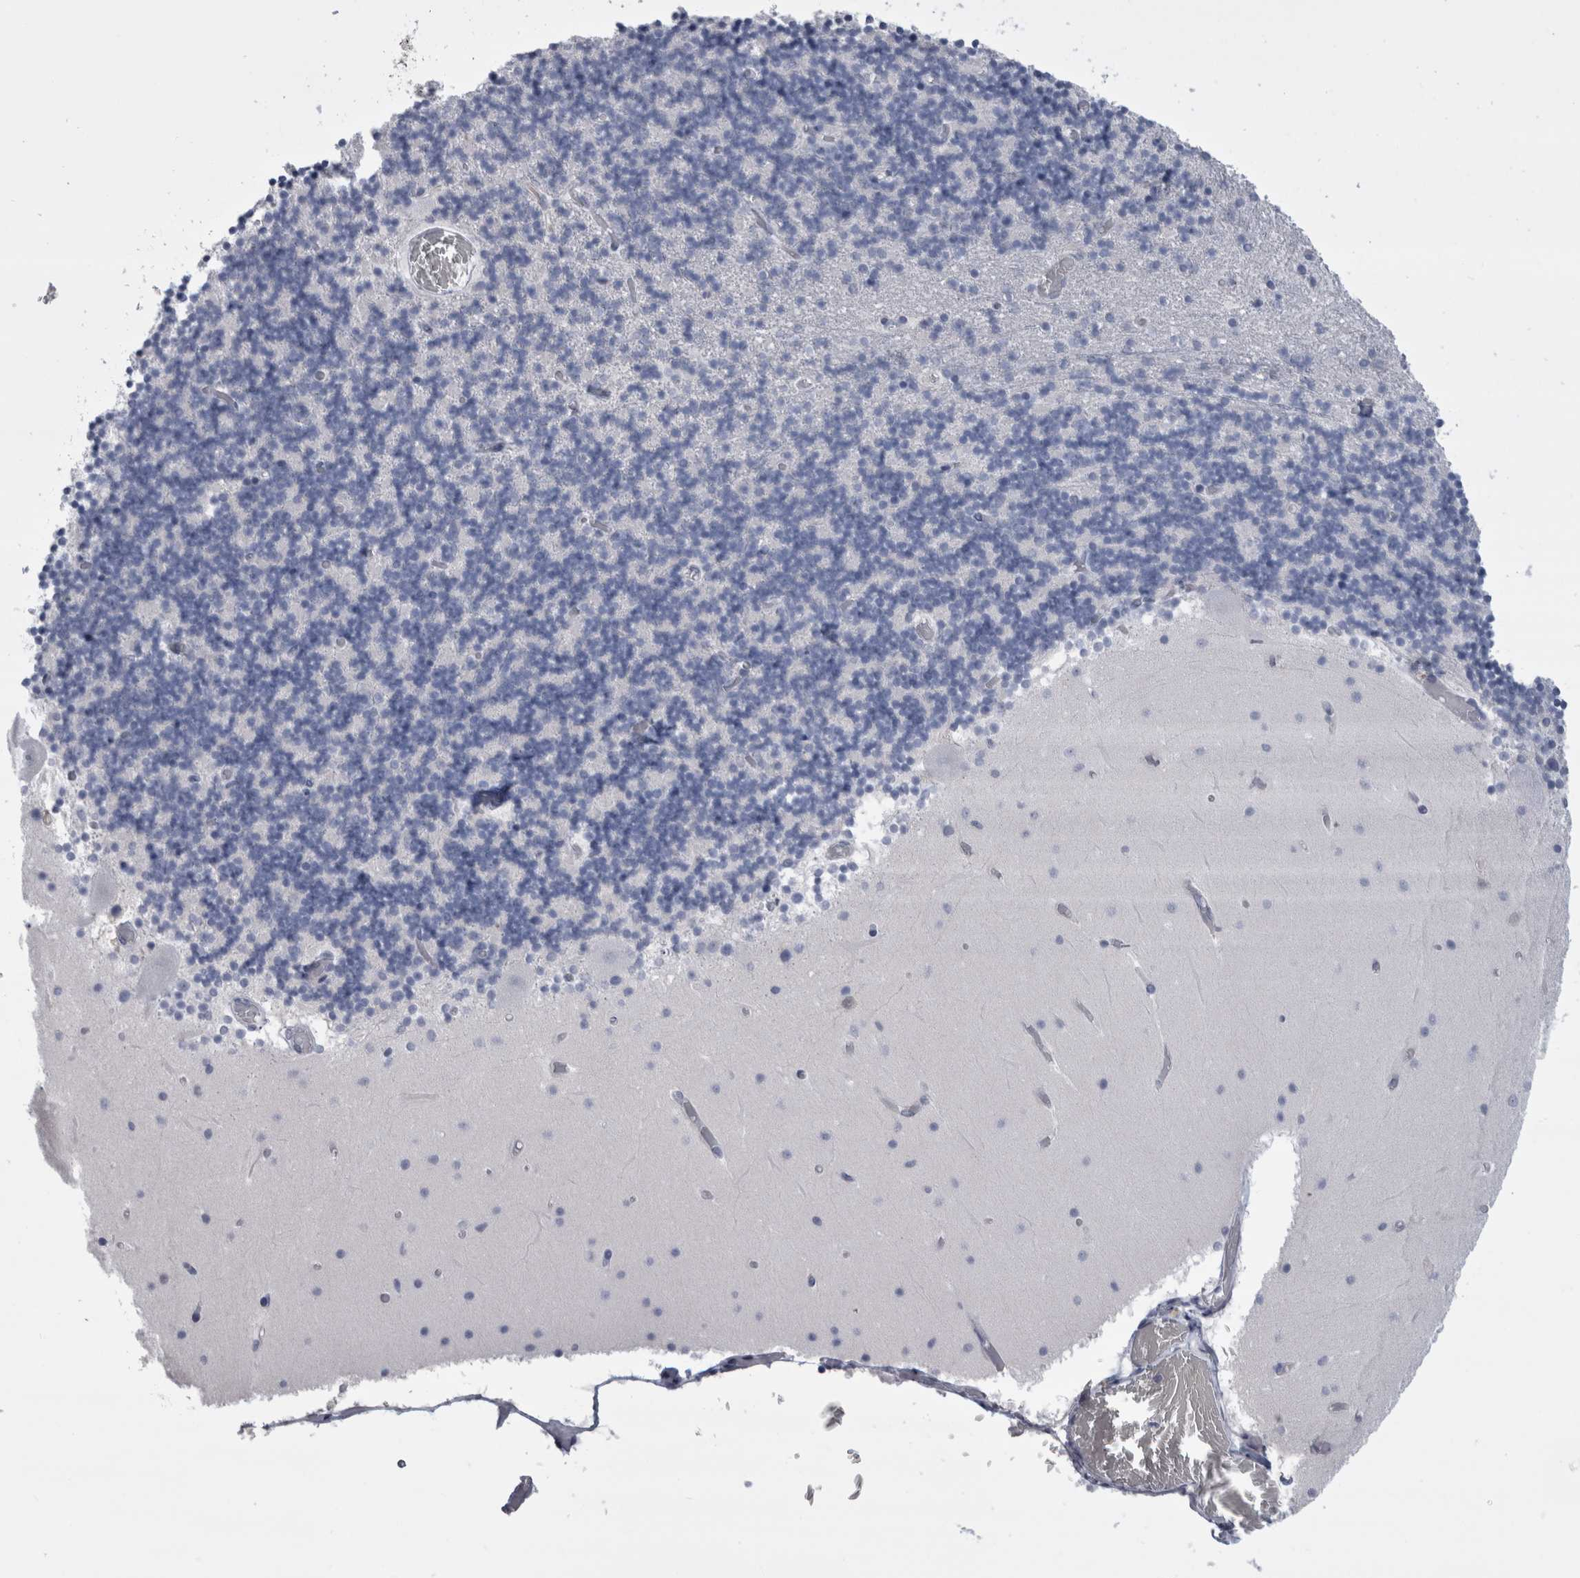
{"staining": {"intensity": "negative", "quantity": "none", "location": "none"}, "tissue": "cerebellum", "cell_type": "Cells in granular layer", "image_type": "normal", "snomed": [{"axis": "morphology", "description": "Normal tissue, NOS"}, {"axis": "topography", "description": "Cerebellum"}], "caption": "Immunohistochemical staining of normal cerebellum shows no significant staining in cells in granular layer. Nuclei are stained in blue.", "gene": "PAX5", "patient": {"sex": "female", "age": 28}}